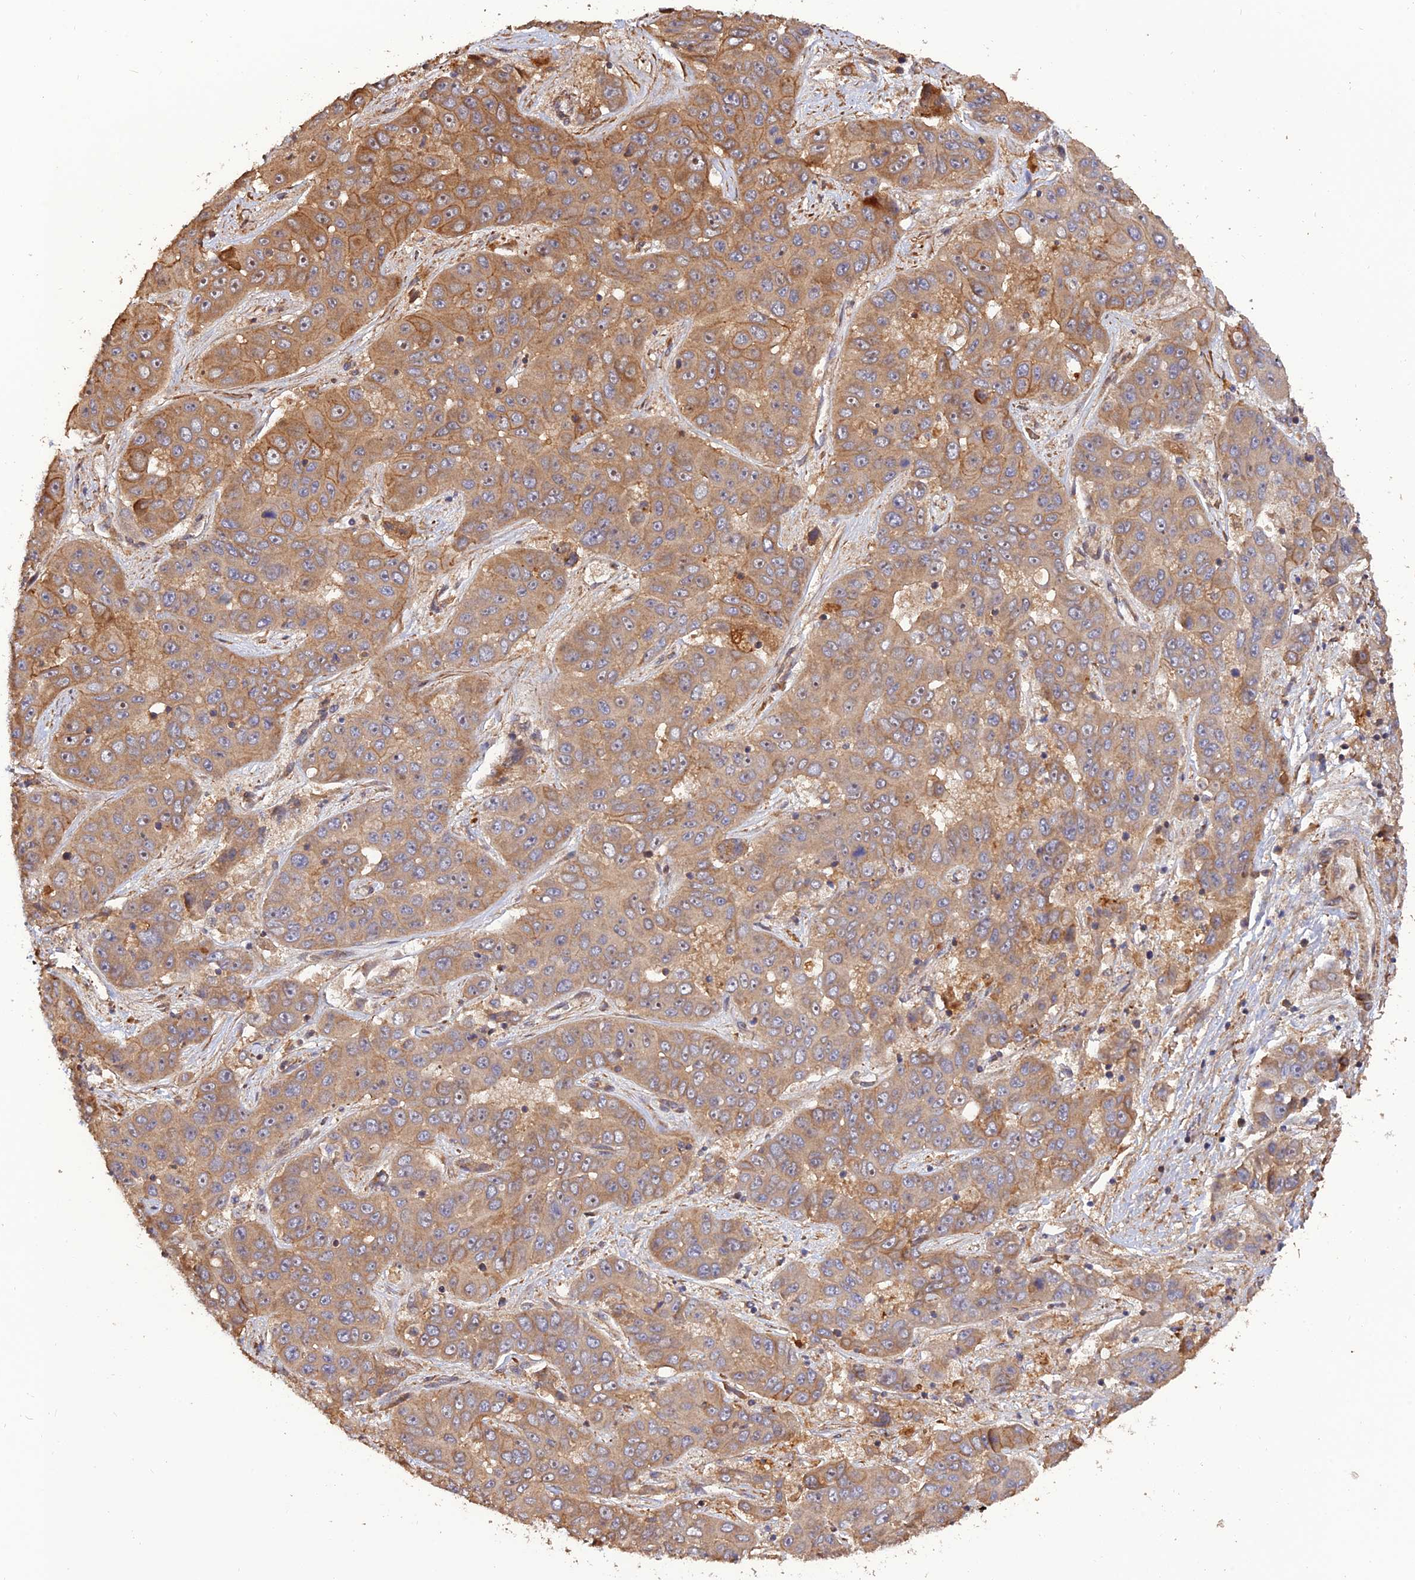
{"staining": {"intensity": "moderate", "quantity": ">75%", "location": "cytoplasmic/membranous"}, "tissue": "liver cancer", "cell_type": "Tumor cells", "image_type": "cancer", "snomed": [{"axis": "morphology", "description": "Cholangiocarcinoma"}, {"axis": "topography", "description": "Liver"}], "caption": "A histopathology image of liver cholangiocarcinoma stained for a protein exhibits moderate cytoplasmic/membranous brown staining in tumor cells.", "gene": "CREBL2", "patient": {"sex": "female", "age": 52}}